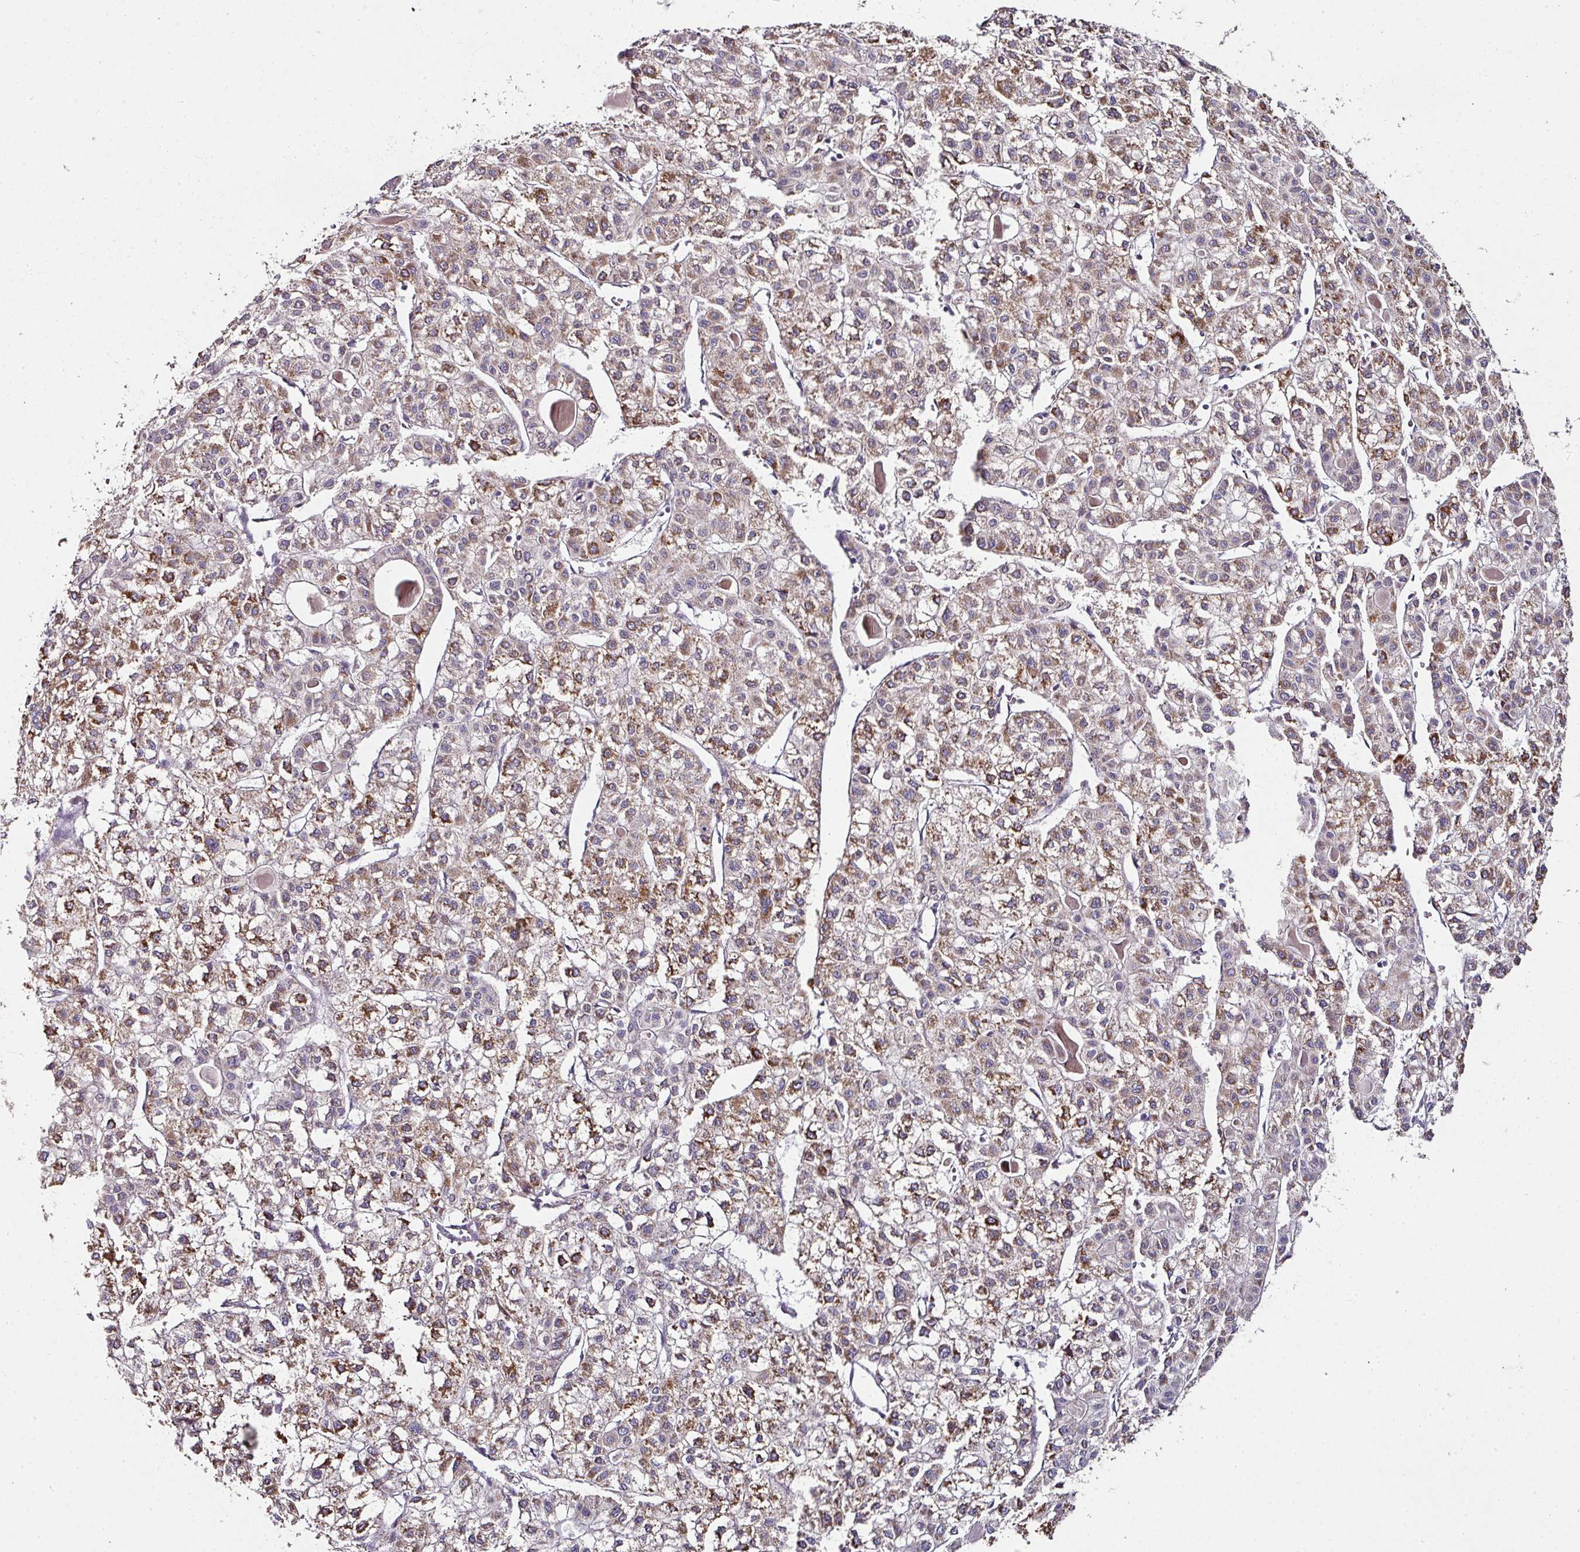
{"staining": {"intensity": "moderate", "quantity": ">75%", "location": "cytoplasmic/membranous"}, "tissue": "liver cancer", "cell_type": "Tumor cells", "image_type": "cancer", "snomed": [{"axis": "morphology", "description": "Carcinoma, Hepatocellular, NOS"}, {"axis": "topography", "description": "Liver"}], "caption": "An image showing moderate cytoplasmic/membranous positivity in approximately >75% of tumor cells in liver cancer, as visualized by brown immunohistochemical staining.", "gene": "SKIC2", "patient": {"sex": "female", "age": 43}}